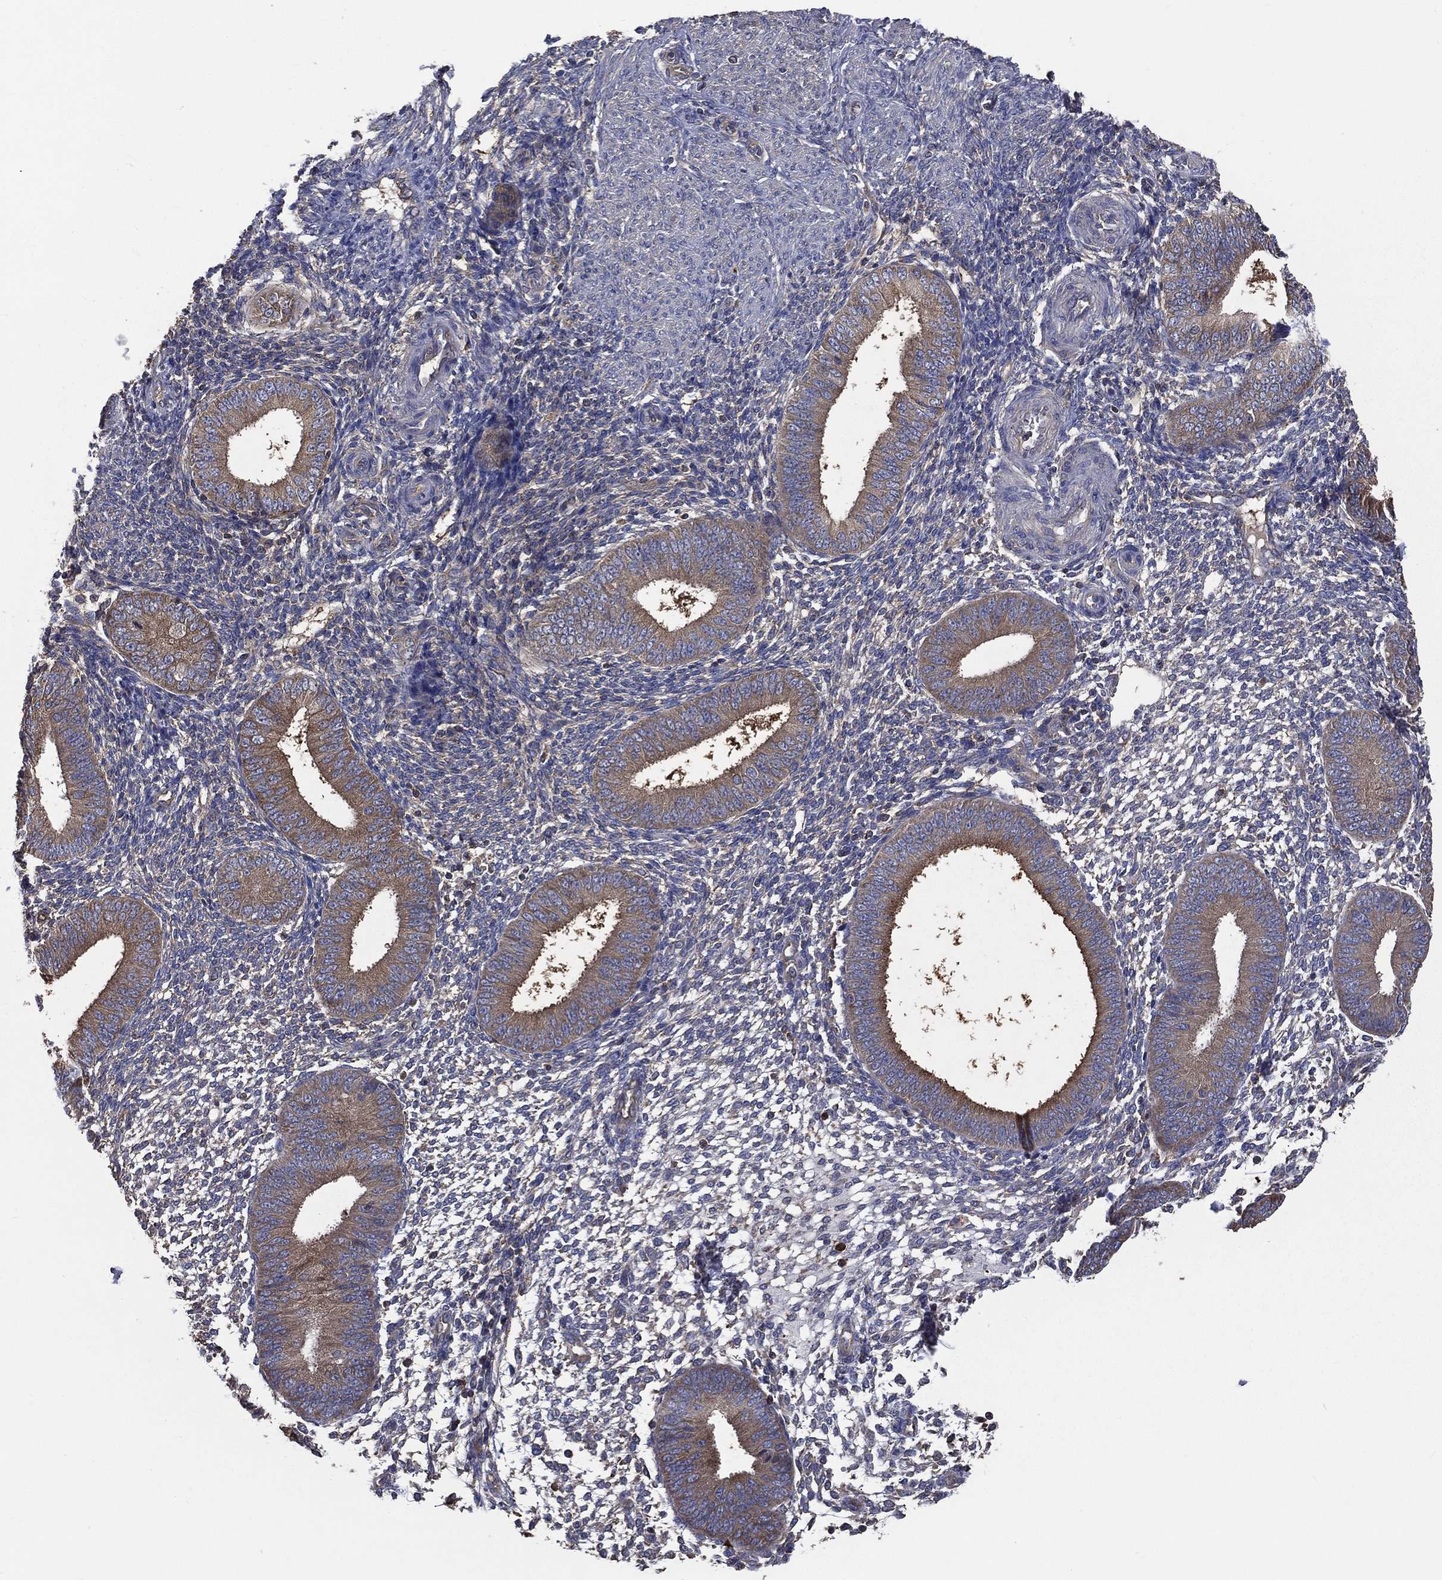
{"staining": {"intensity": "negative", "quantity": "none", "location": "none"}, "tissue": "endometrium", "cell_type": "Cells in endometrial stroma", "image_type": "normal", "snomed": [{"axis": "morphology", "description": "Normal tissue, NOS"}, {"axis": "topography", "description": "Endometrium"}], "caption": "Endometrium stained for a protein using immunohistochemistry (IHC) displays no expression cells in endometrial stroma.", "gene": "SARS1", "patient": {"sex": "female", "age": 39}}